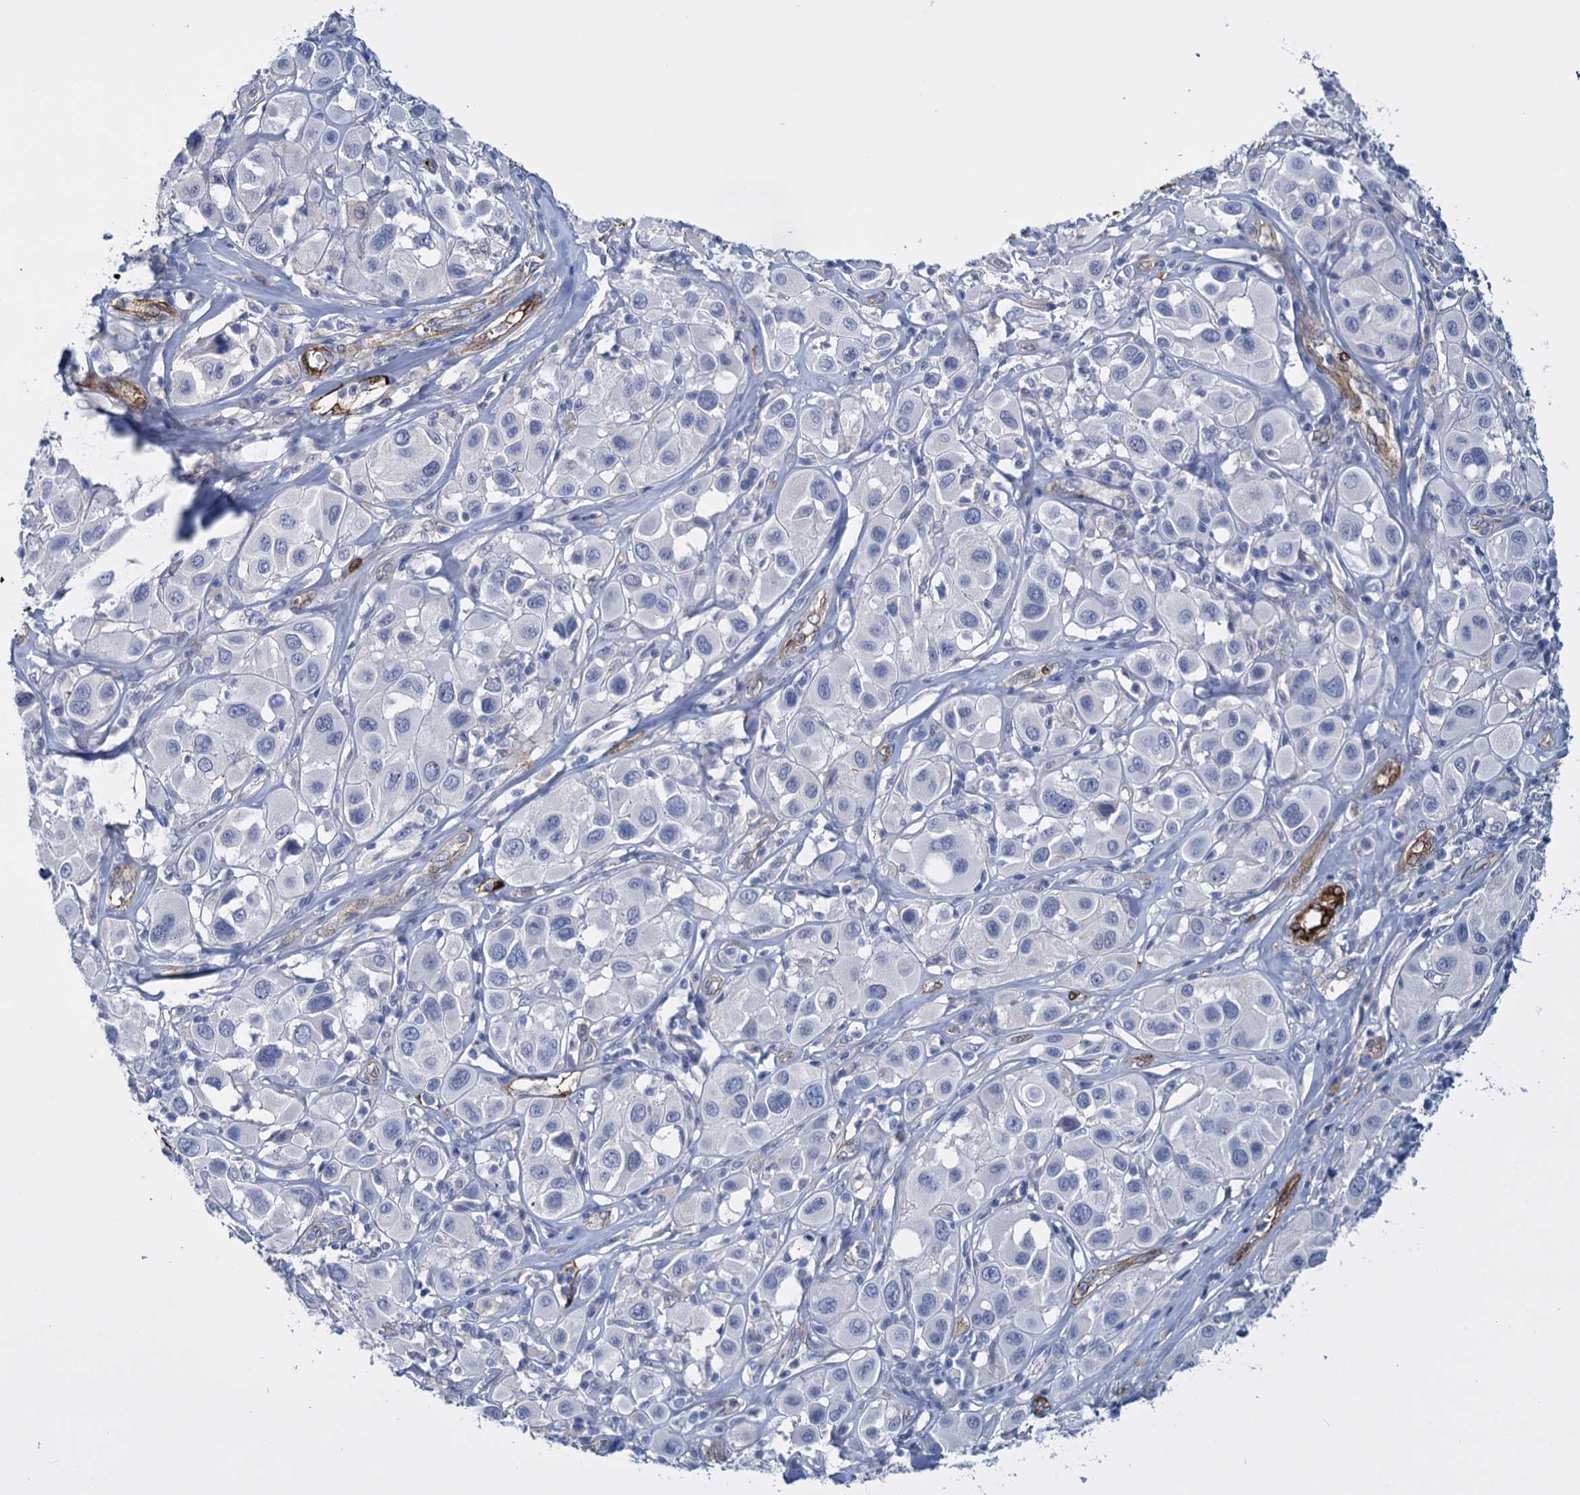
{"staining": {"intensity": "negative", "quantity": "none", "location": "none"}, "tissue": "melanoma", "cell_type": "Tumor cells", "image_type": "cancer", "snomed": [{"axis": "morphology", "description": "Malignant melanoma, Metastatic site"}, {"axis": "topography", "description": "Skin"}], "caption": "The histopathology image displays no staining of tumor cells in malignant melanoma (metastatic site).", "gene": "SNCG", "patient": {"sex": "male", "age": 41}}